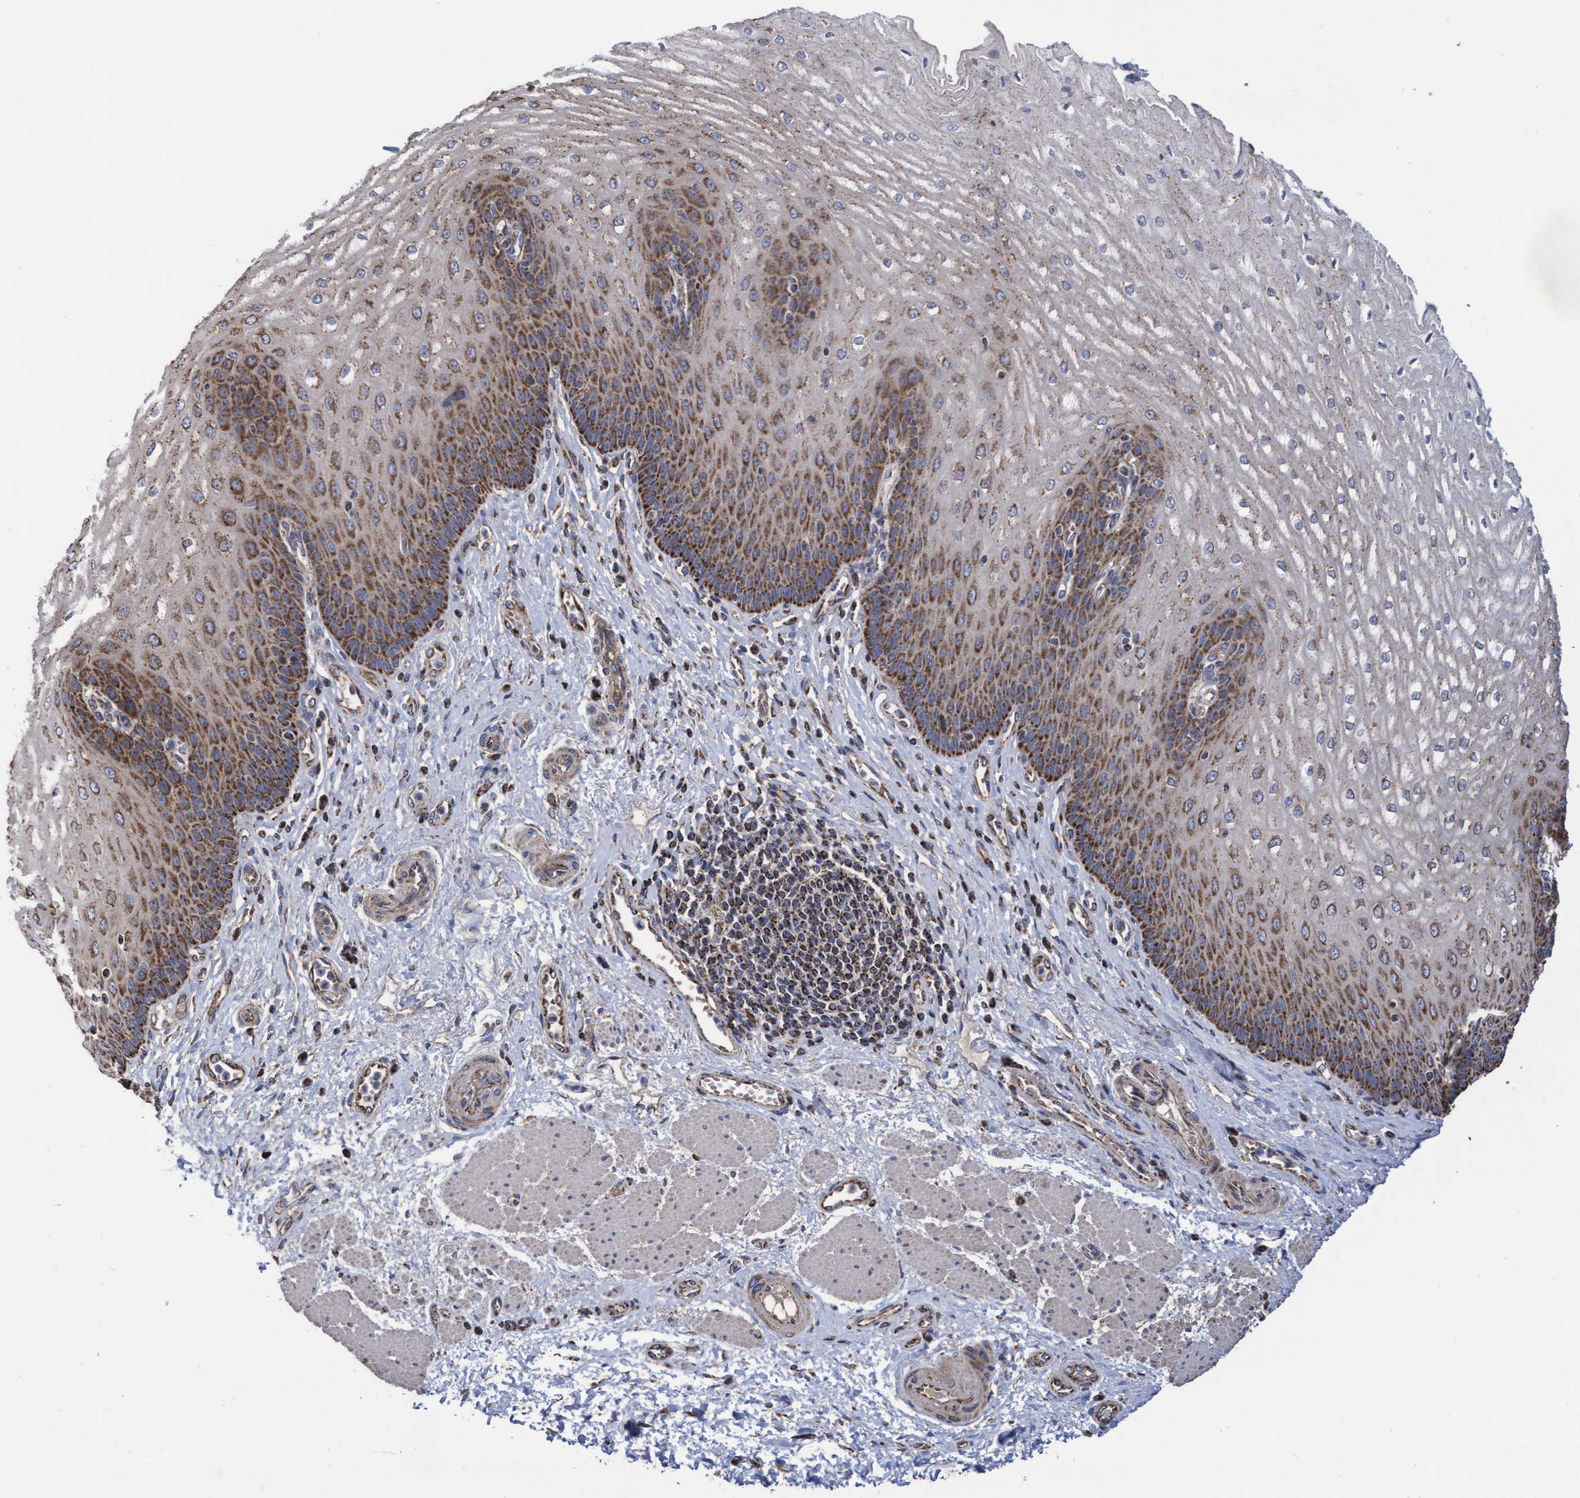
{"staining": {"intensity": "strong", "quantity": ">75%", "location": "cytoplasmic/membranous"}, "tissue": "esophagus", "cell_type": "Squamous epithelial cells", "image_type": "normal", "snomed": [{"axis": "morphology", "description": "Normal tissue, NOS"}, {"axis": "topography", "description": "Esophagus"}], "caption": "IHC (DAB) staining of unremarkable esophagus reveals strong cytoplasmic/membranous protein expression in approximately >75% of squamous epithelial cells. (brown staining indicates protein expression, while blue staining denotes nuclei).", "gene": "COBL", "patient": {"sex": "male", "age": 54}}